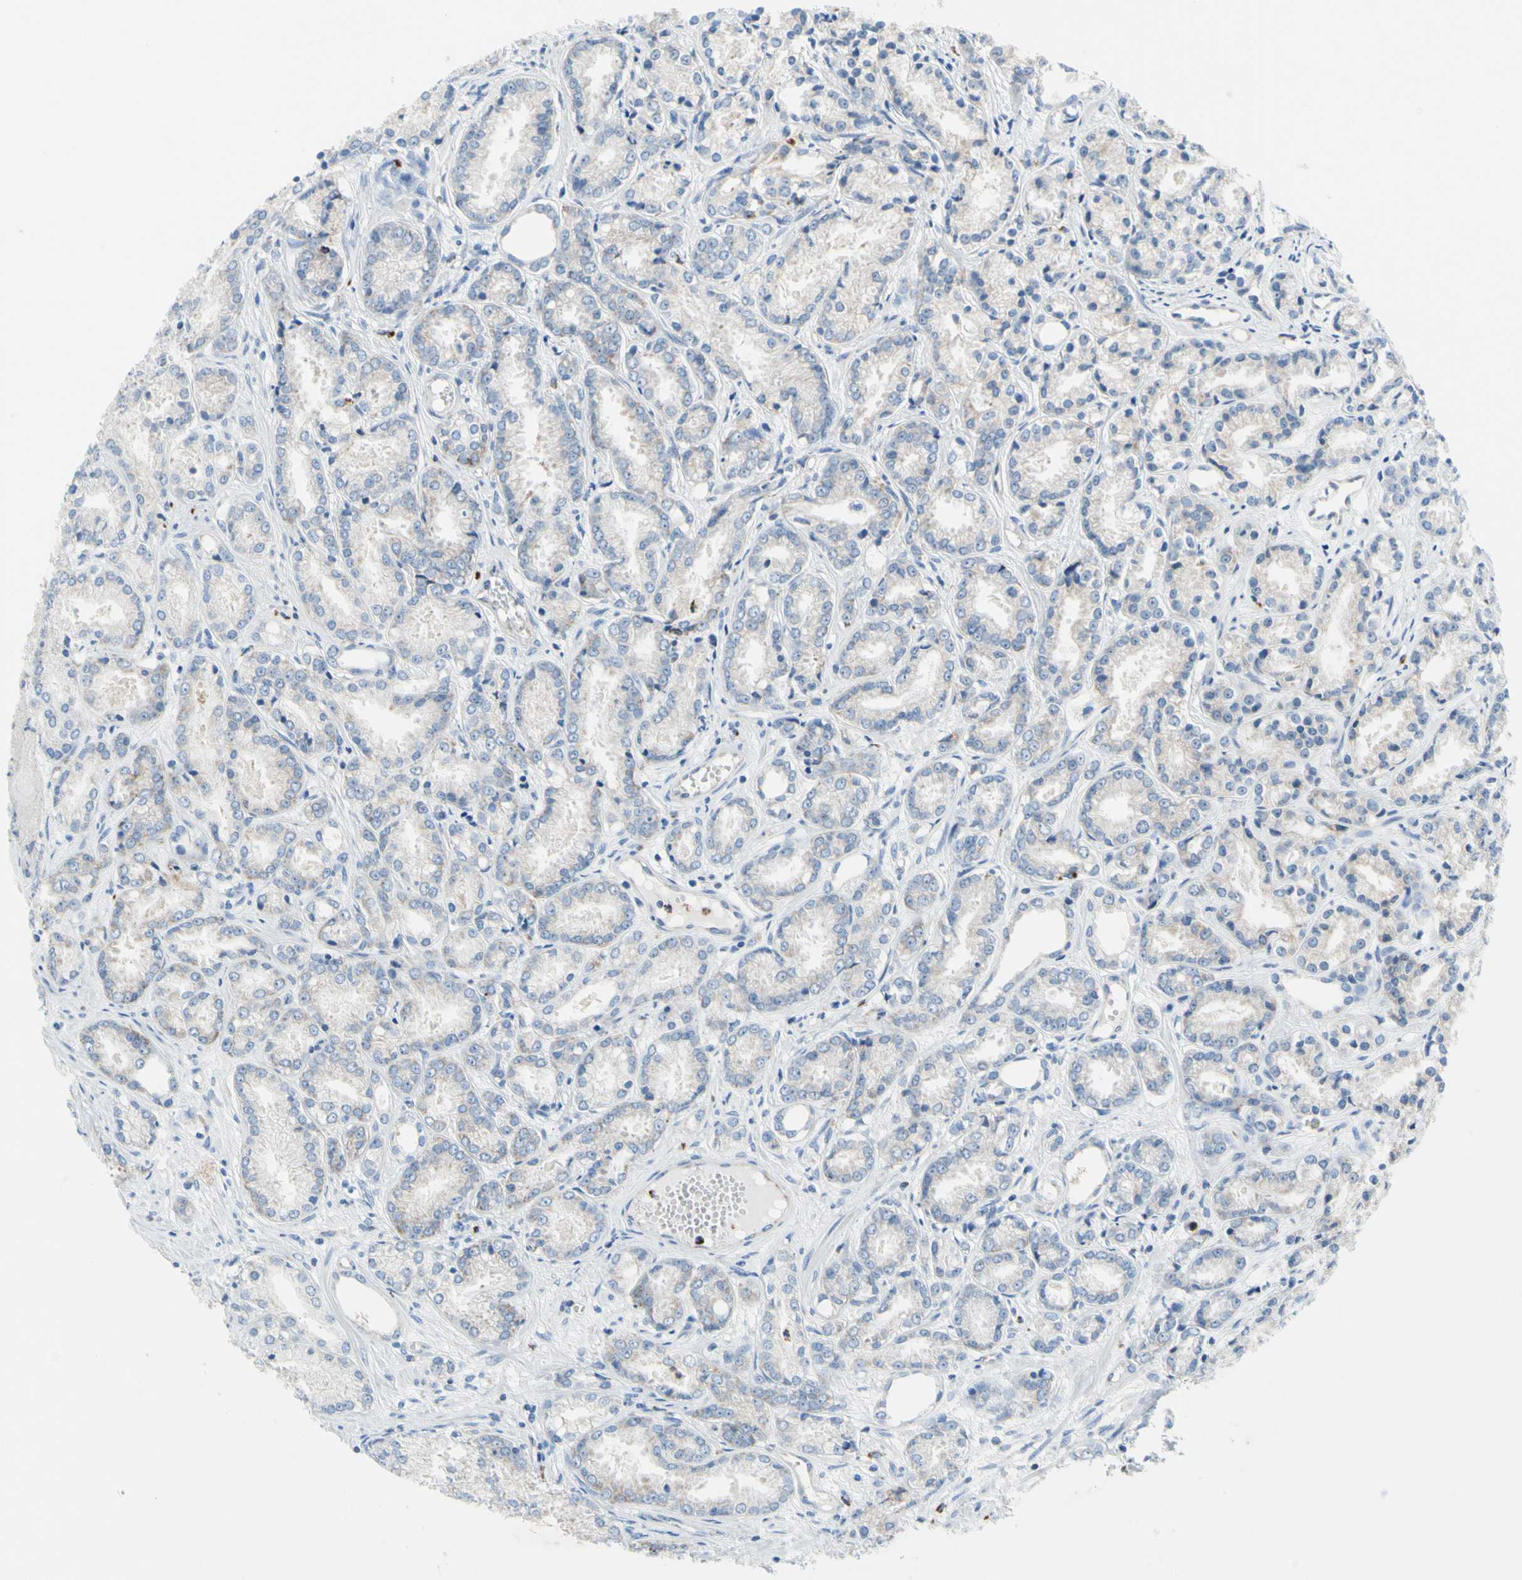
{"staining": {"intensity": "negative", "quantity": "none", "location": "none"}, "tissue": "prostate cancer", "cell_type": "Tumor cells", "image_type": "cancer", "snomed": [{"axis": "morphology", "description": "Adenocarcinoma, Low grade"}, {"axis": "topography", "description": "Prostate"}], "caption": "Tumor cells show no significant positivity in prostate cancer. (DAB immunohistochemistry (IHC) visualized using brightfield microscopy, high magnification).", "gene": "CYSLTR1", "patient": {"sex": "male", "age": 72}}